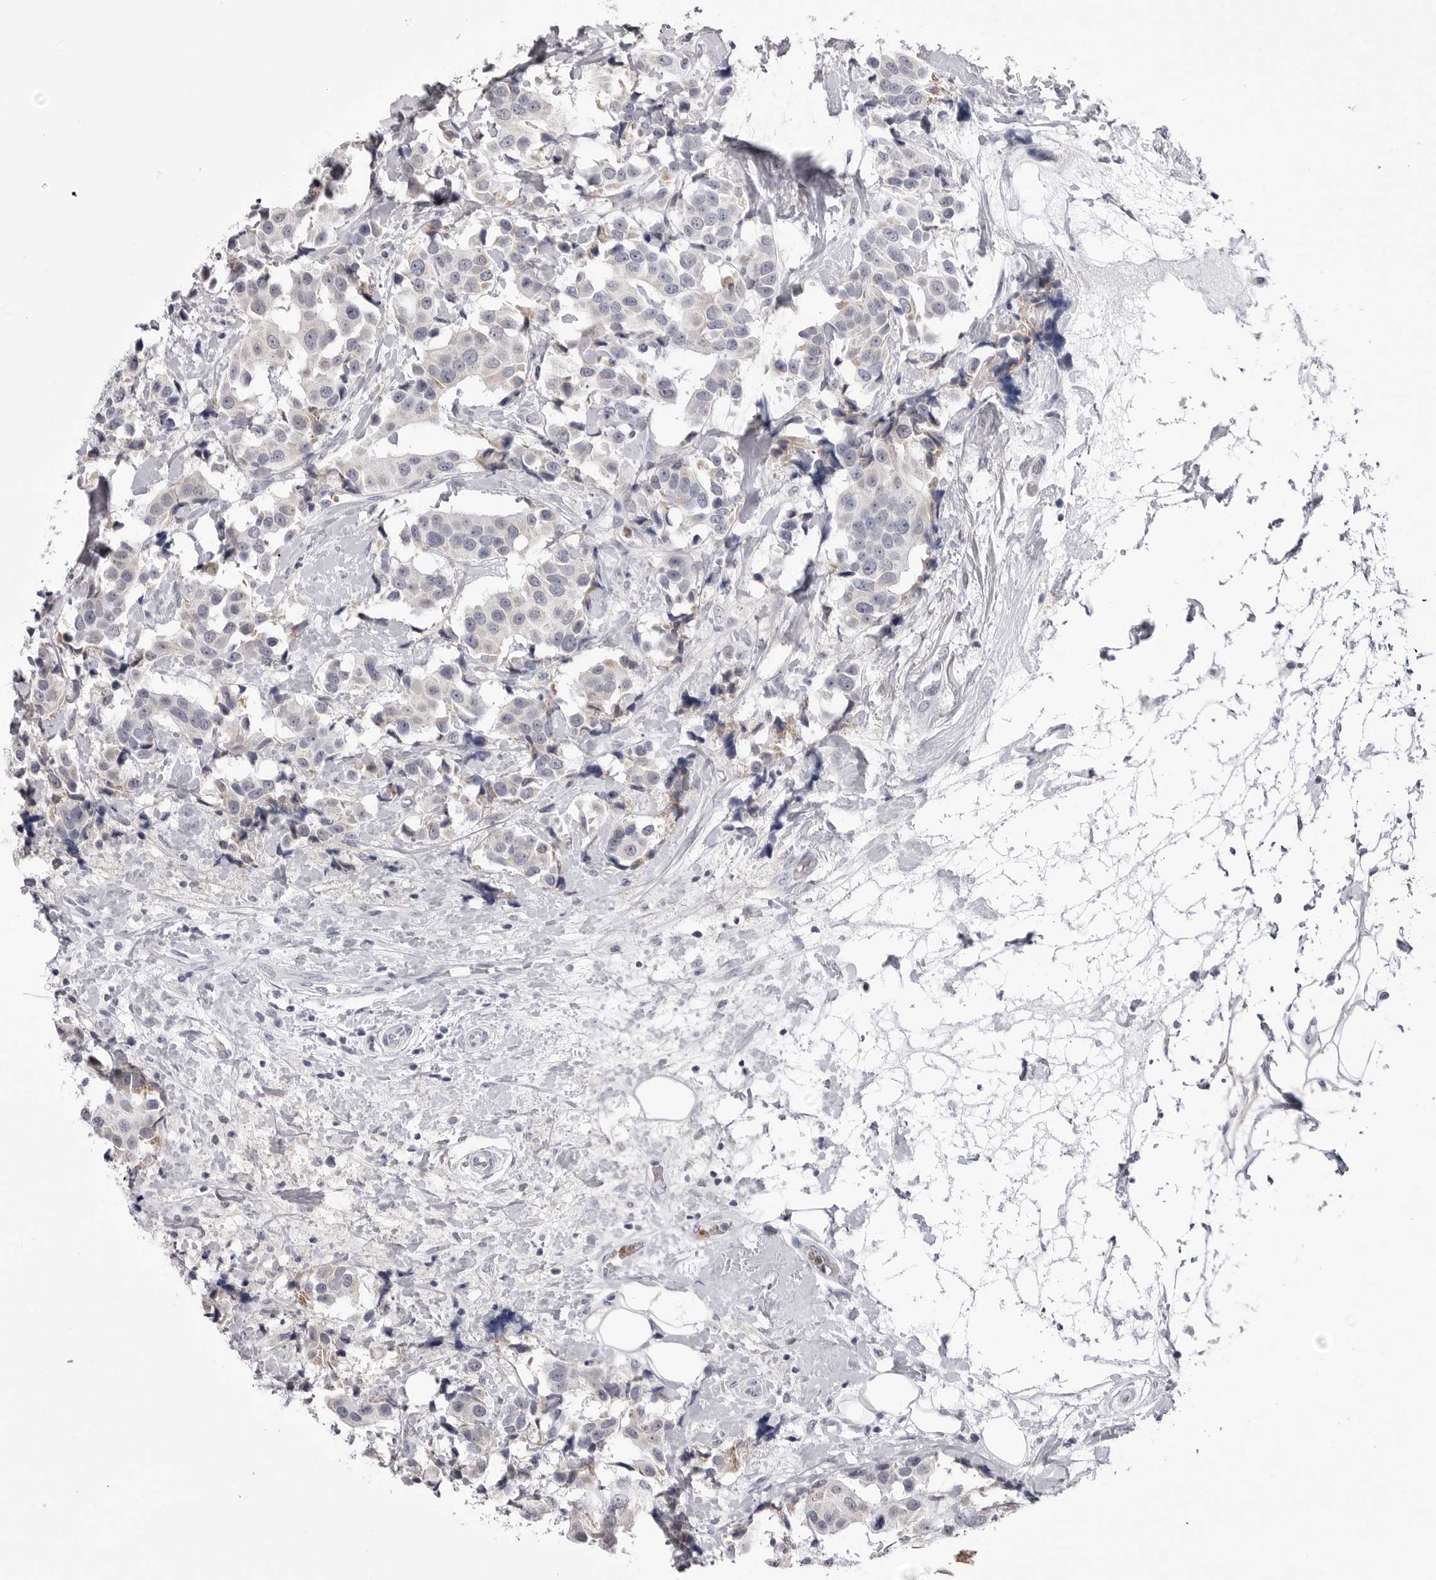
{"staining": {"intensity": "negative", "quantity": "none", "location": "none"}, "tissue": "breast cancer", "cell_type": "Tumor cells", "image_type": "cancer", "snomed": [{"axis": "morphology", "description": "Normal tissue, NOS"}, {"axis": "morphology", "description": "Duct carcinoma"}, {"axis": "topography", "description": "Breast"}], "caption": "Tumor cells show no significant expression in breast infiltrating ductal carcinoma.", "gene": "STAP2", "patient": {"sex": "female", "age": 39}}